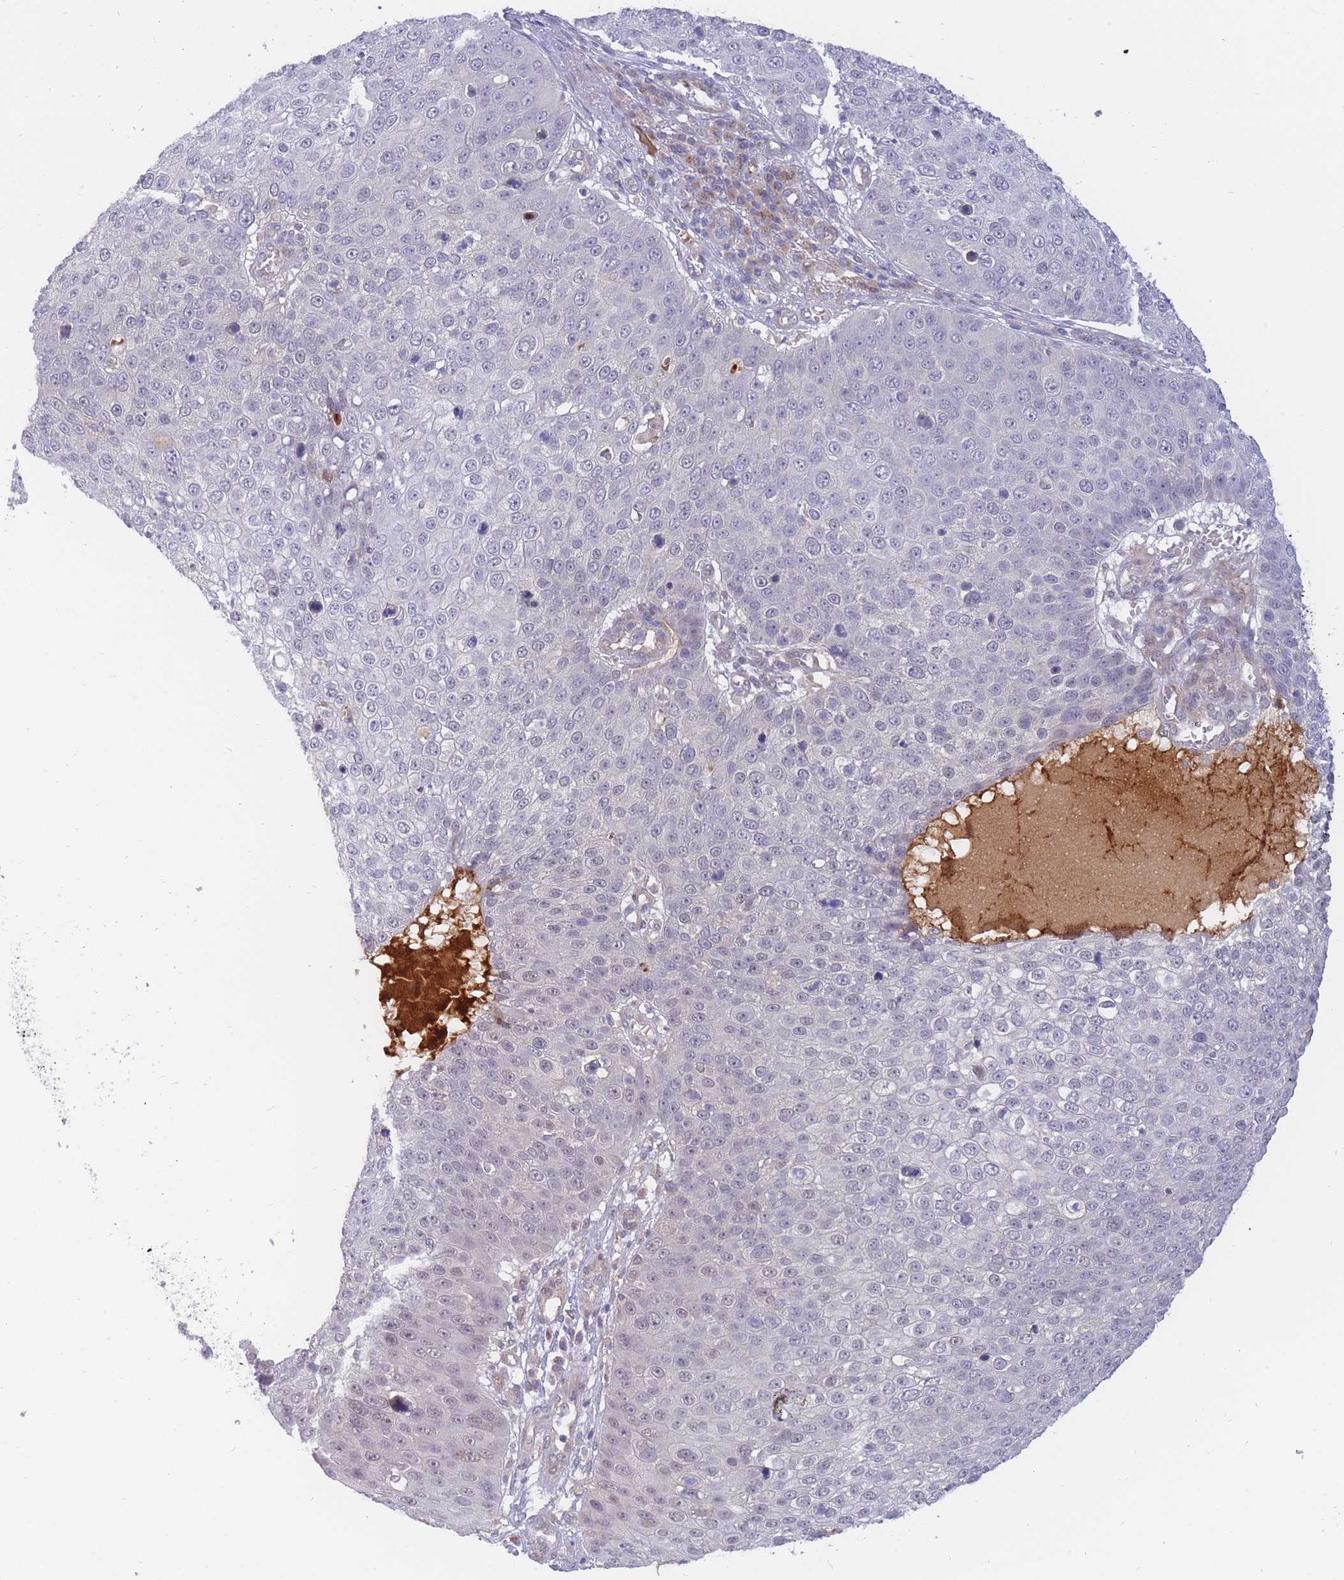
{"staining": {"intensity": "negative", "quantity": "none", "location": "none"}, "tissue": "skin cancer", "cell_type": "Tumor cells", "image_type": "cancer", "snomed": [{"axis": "morphology", "description": "Squamous cell carcinoma, NOS"}, {"axis": "topography", "description": "Skin"}], "caption": "Immunohistochemistry micrograph of neoplastic tissue: skin cancer (squamous cell carcinoma) stained with DAB exhibits no significant protein expression in tumor cells.", "gene": "APOL4", "patient": {"sex": "male", "age": 71}}